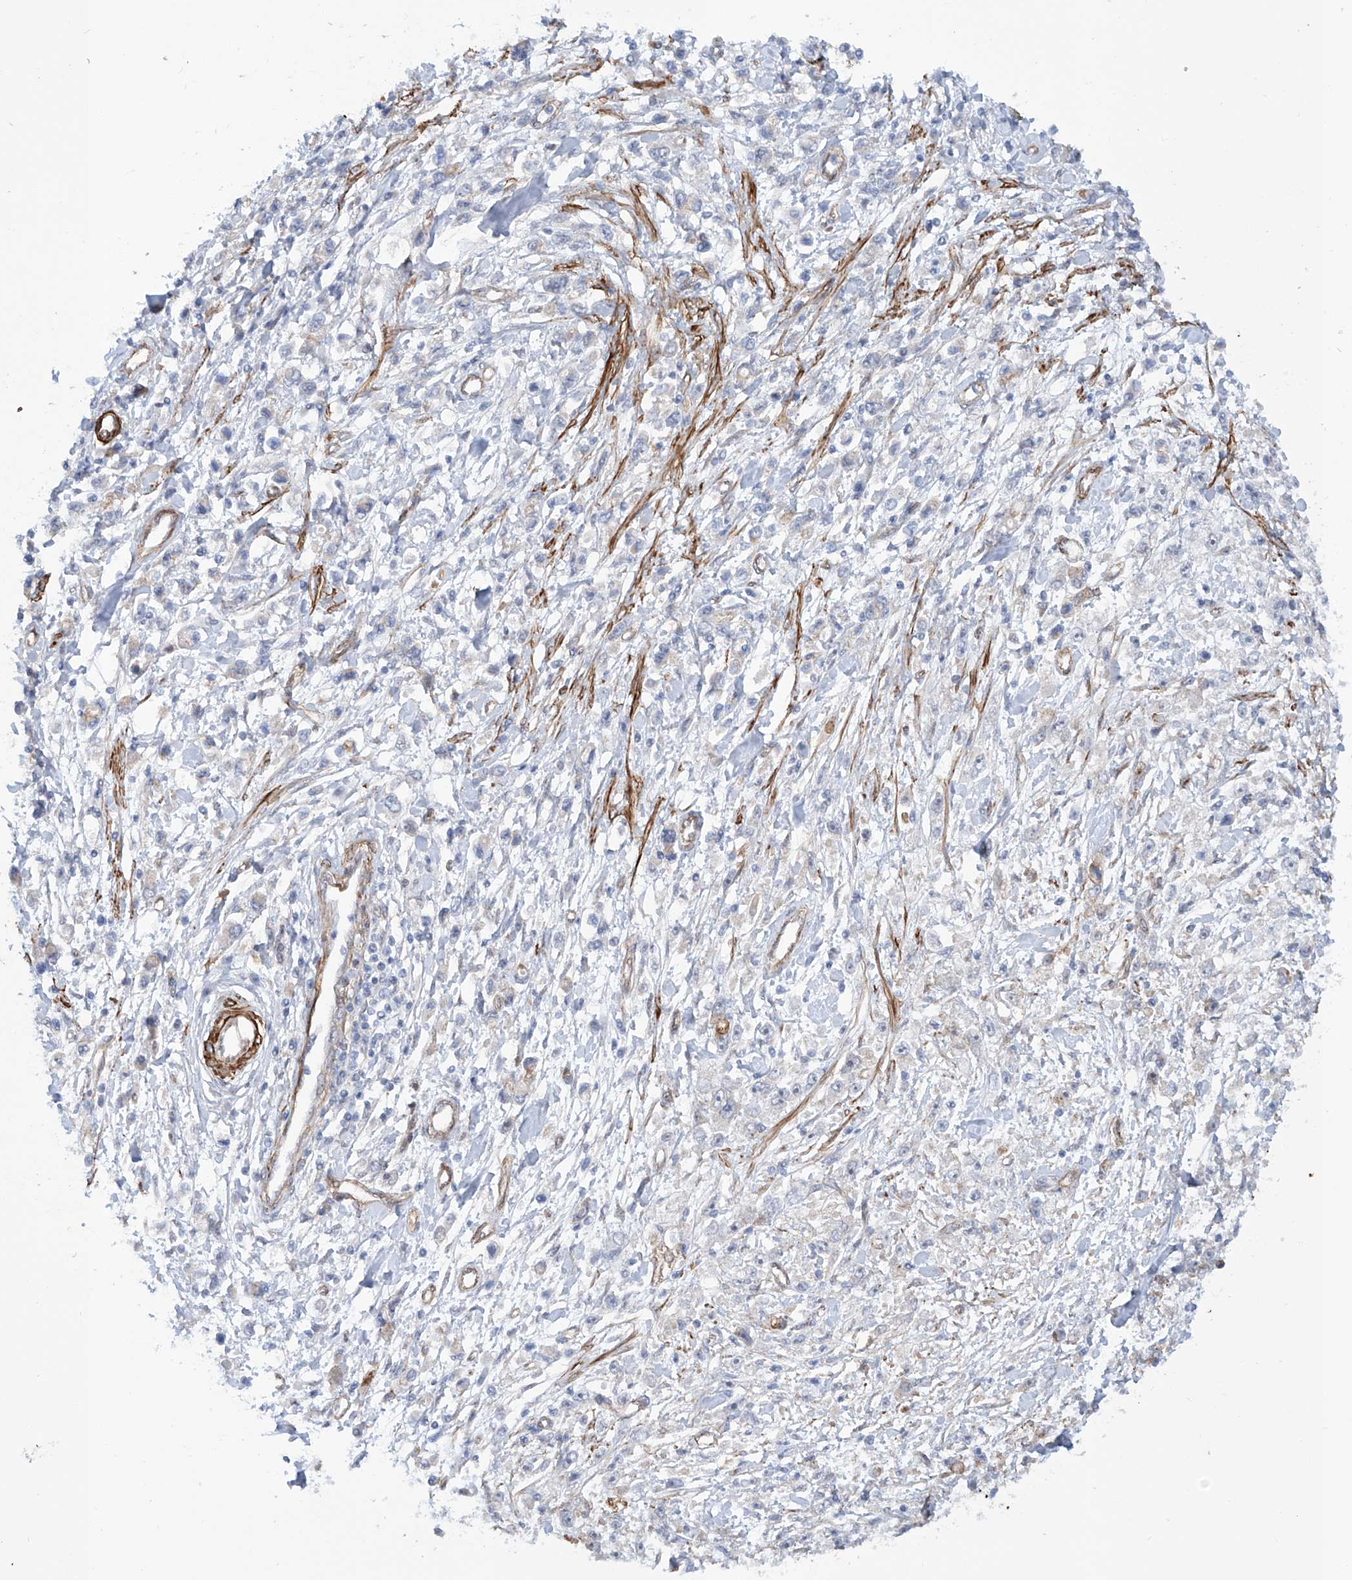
{"staining": {"intensity": "negative", "quantity": "none", "location": "none"}, "tissue": "stomach cancer", "cell_type": "Tumor cells", "image_type": "cancer", "snomed": [{"axis": "morphology", "description": "Adenocarcinoma, NOS"}, {"axis": "topography", "description": "Stomach"}], "caption": "Immunohistochemistry histopathology image of human stomach cancer (adenocarcinoma) stained for a protein (brown), which exhibits no staining in tumor cells.", "gene": "ZNF490", "patient": {"sex": "female", "age": 59}}